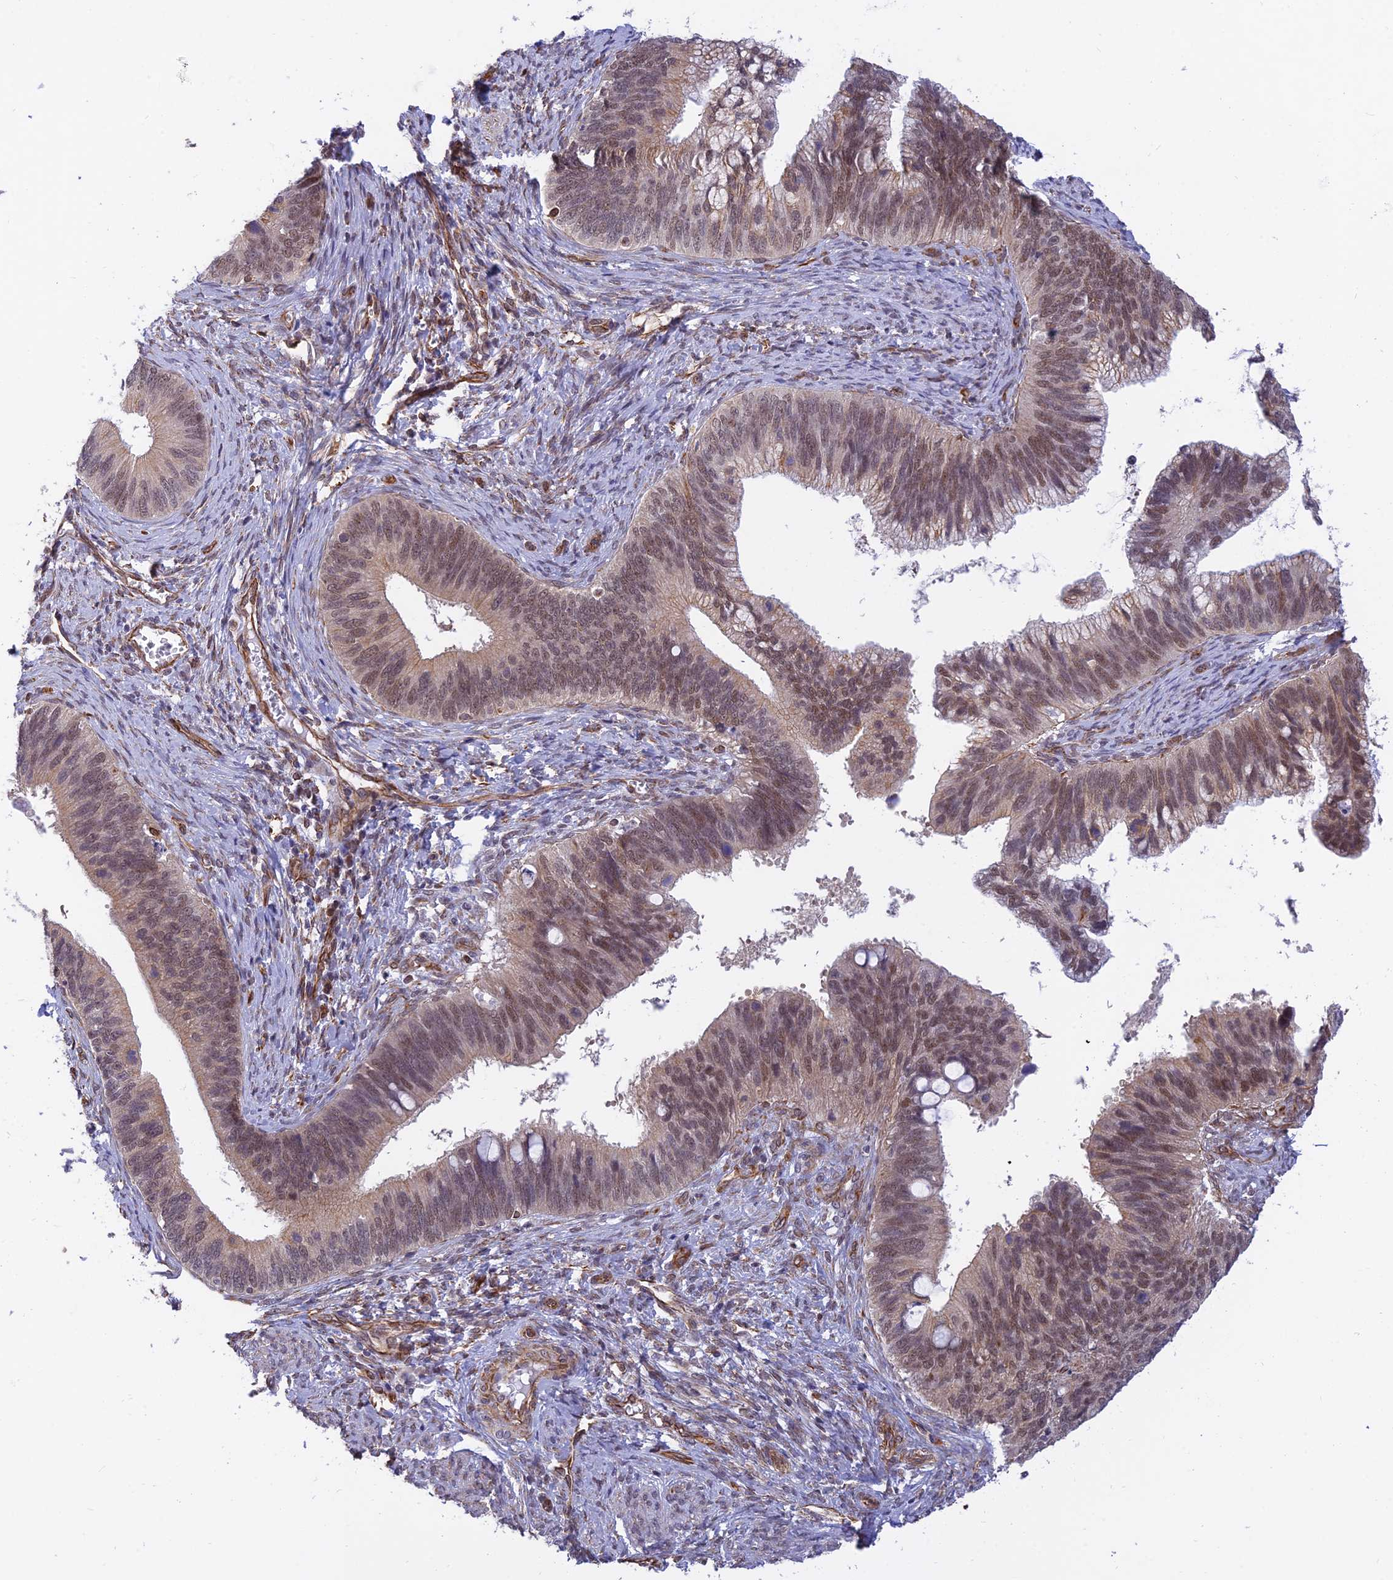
{"staining": {"intensity": "weak", "quantity": ">75%", "location": "nuclear"}, "tissue": "cervical cancer", "cell_type": "Tumor cells", "image_type": "cancer", "snomed": [{"axis": "morphology", "description": "Adenocarcinoma, NOS"}, {"axis": "topography", "description": "Cervix"}], "caption": "The histopathology image exhibits staining of cervical adenocarcinoma, revealing weak nuclear protein expression (brown color) within tumor cells.", "gene": "PAGR1", "patient": {"sex": "female", "age": 42}}